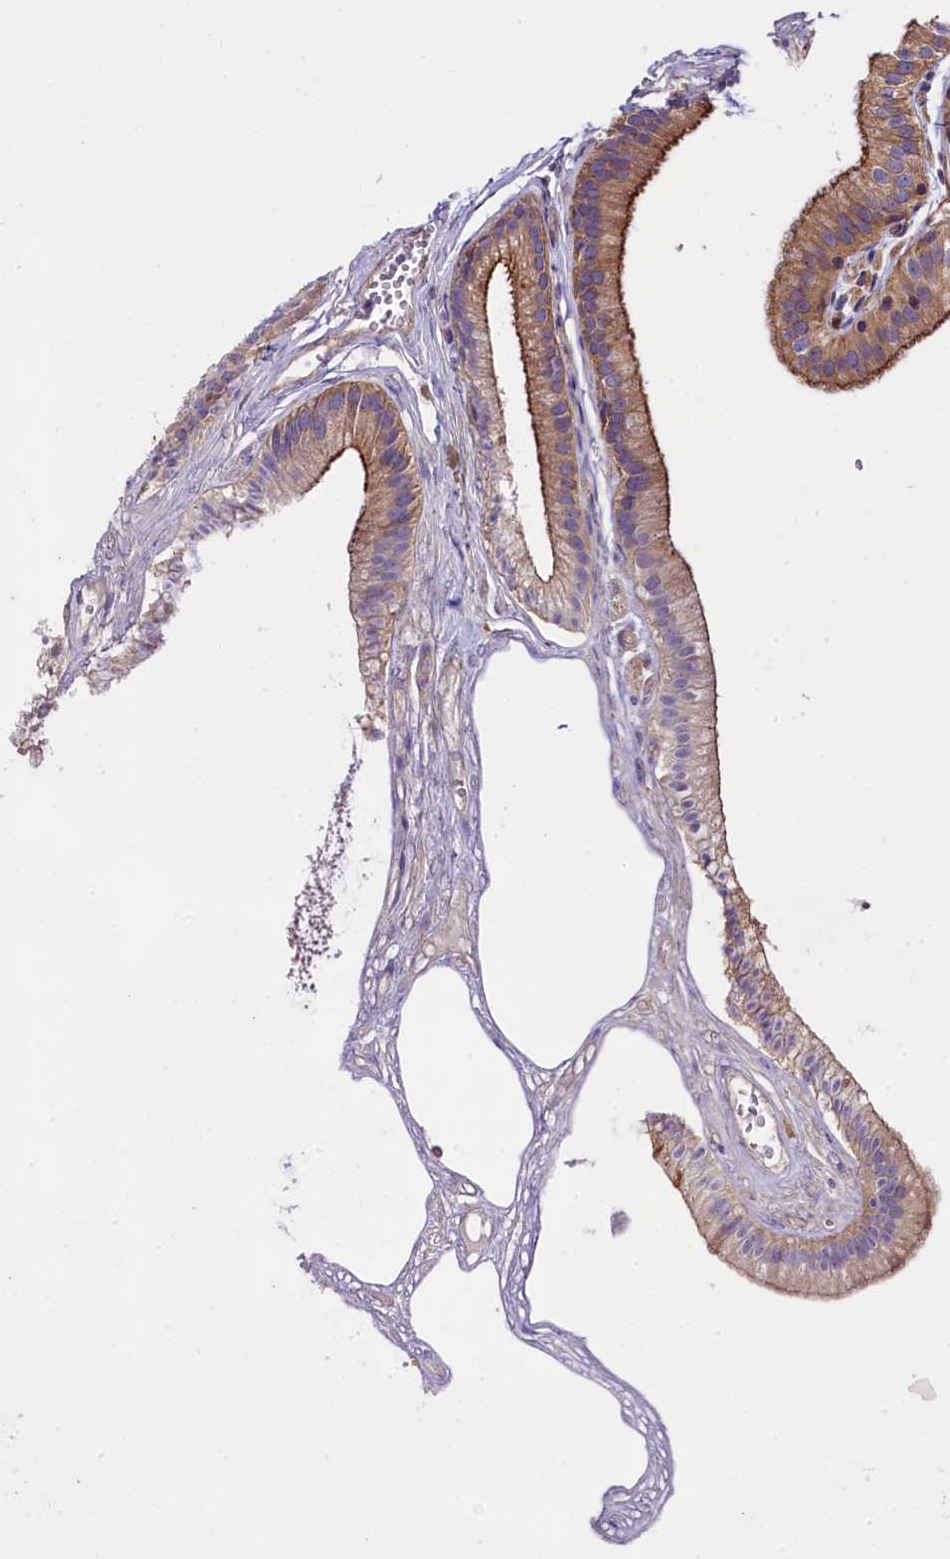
{"staining": {"intensity": "moderate", "quantity": ">75%", "location": "cytoplasmic/membranous"}, "tissue": "gallbladder", "cell_type": "Glandular cells", "image_type": "normal", "snomed": [{"axis": "morphology", "description": "Normal tissue, NOS"}, {"axis": "topography", "description": "Gallbladder"}], "caption": "Unremarkable gallbladder was stained to show a protein in brown. There is medium levels of moderate cytoplasmic/membranous positivity in approximately >75% of glandular cells. The protein is stained brown, and the nuclei are stained in blue (DAB (3,3'-diaminobenzidine) IHC with brightfield microscopy, high magnification).", "gene": "SP4", "patient": {"sex": "female", "age": 54}}